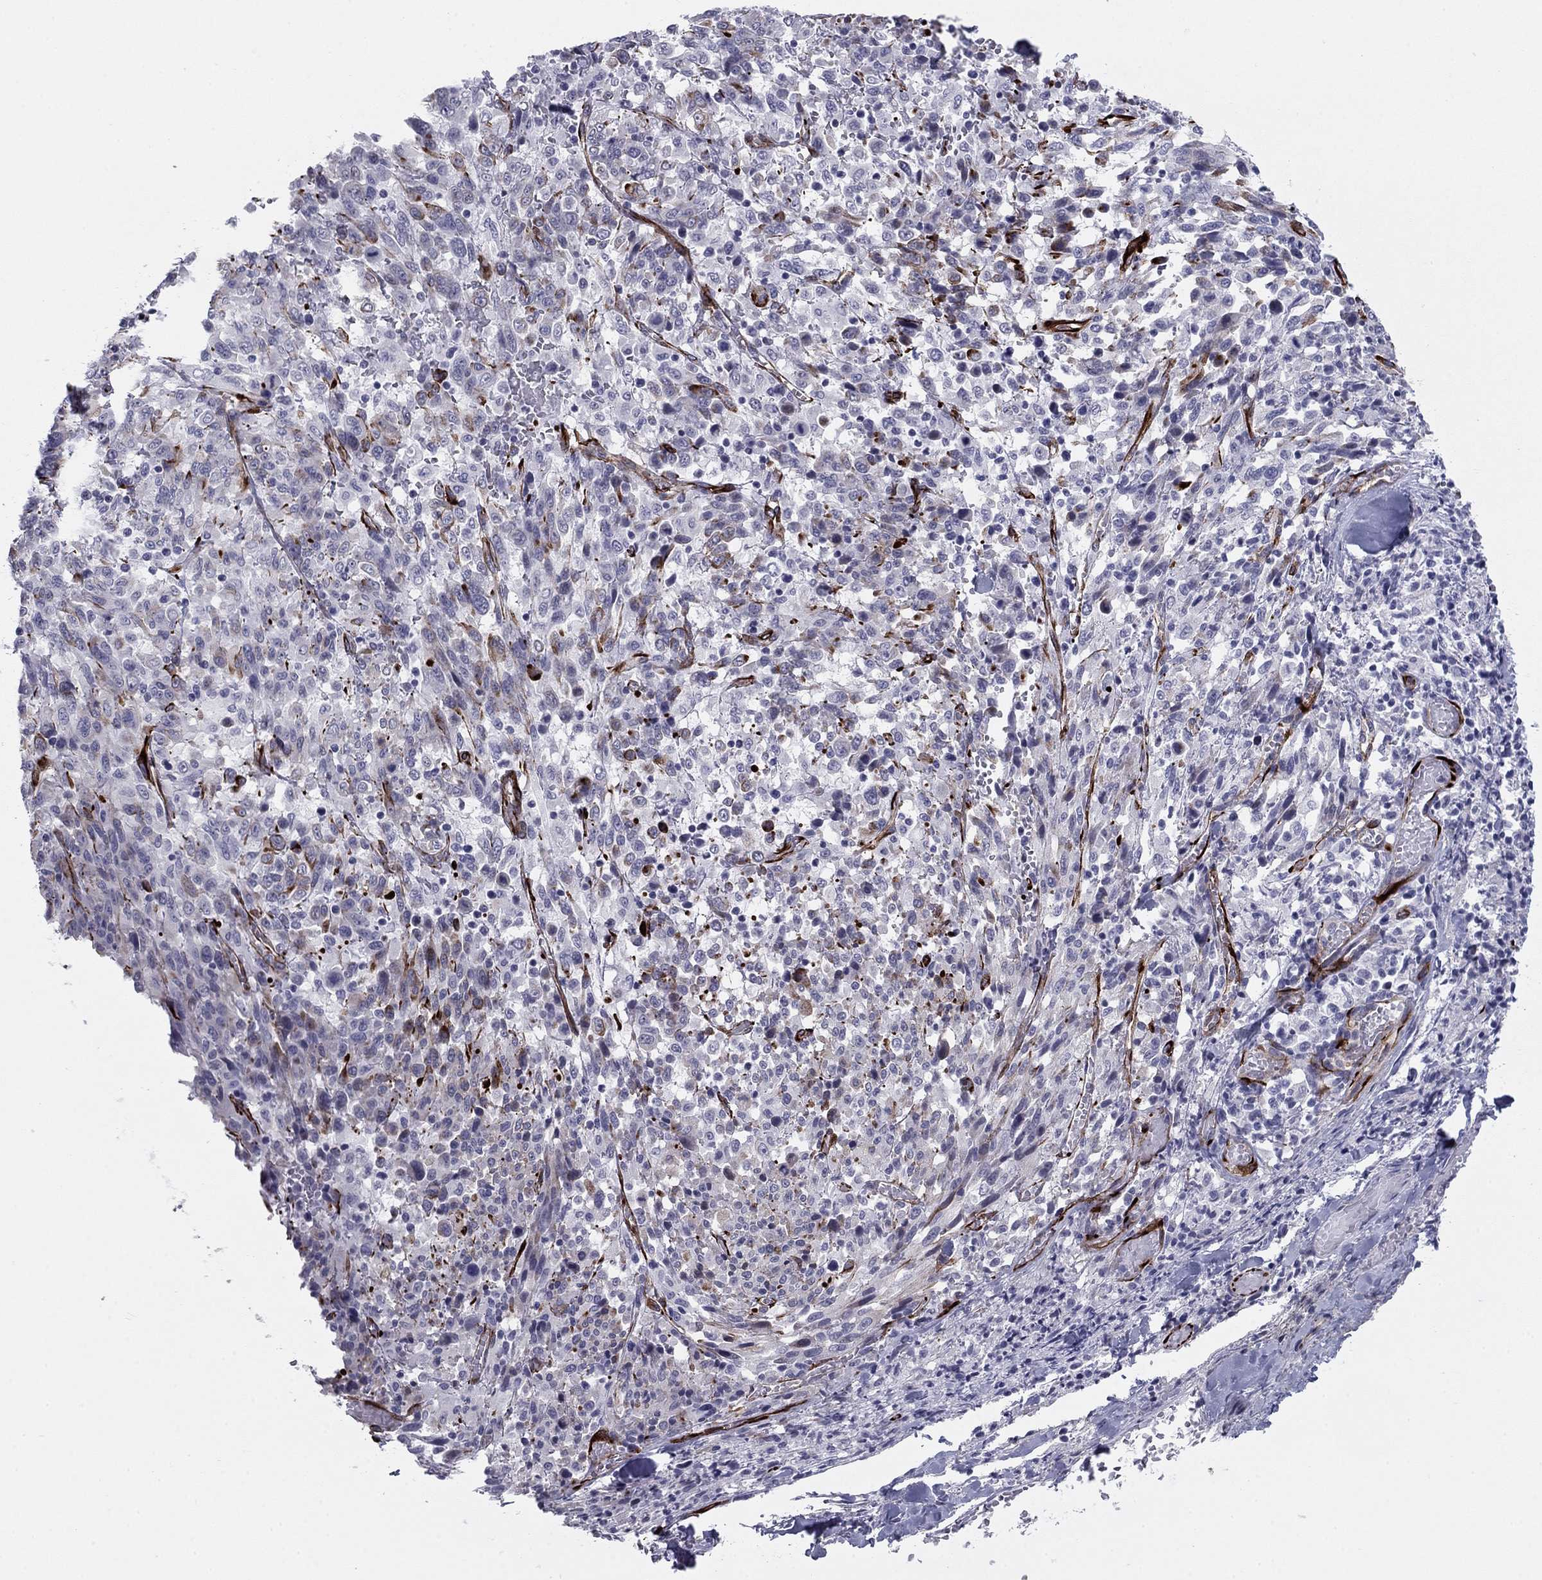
{"staining": {"intensity": "negative", "quantity": "none", "location": "none"}, "tissue": "melanoma", "cell_type": "Tumor cells", "image_type": "cancer", "snomed": [{"axis": "morphology", "description": "Malignant melanoma, NOS"}, {"axis": "topography", "description": "Skin"}], "caption": "Tumor cells are negative for protein expression in human malignant melanoma.", "gene": "ANKS4B", "patient": {"sex": "female", "age": 91}}